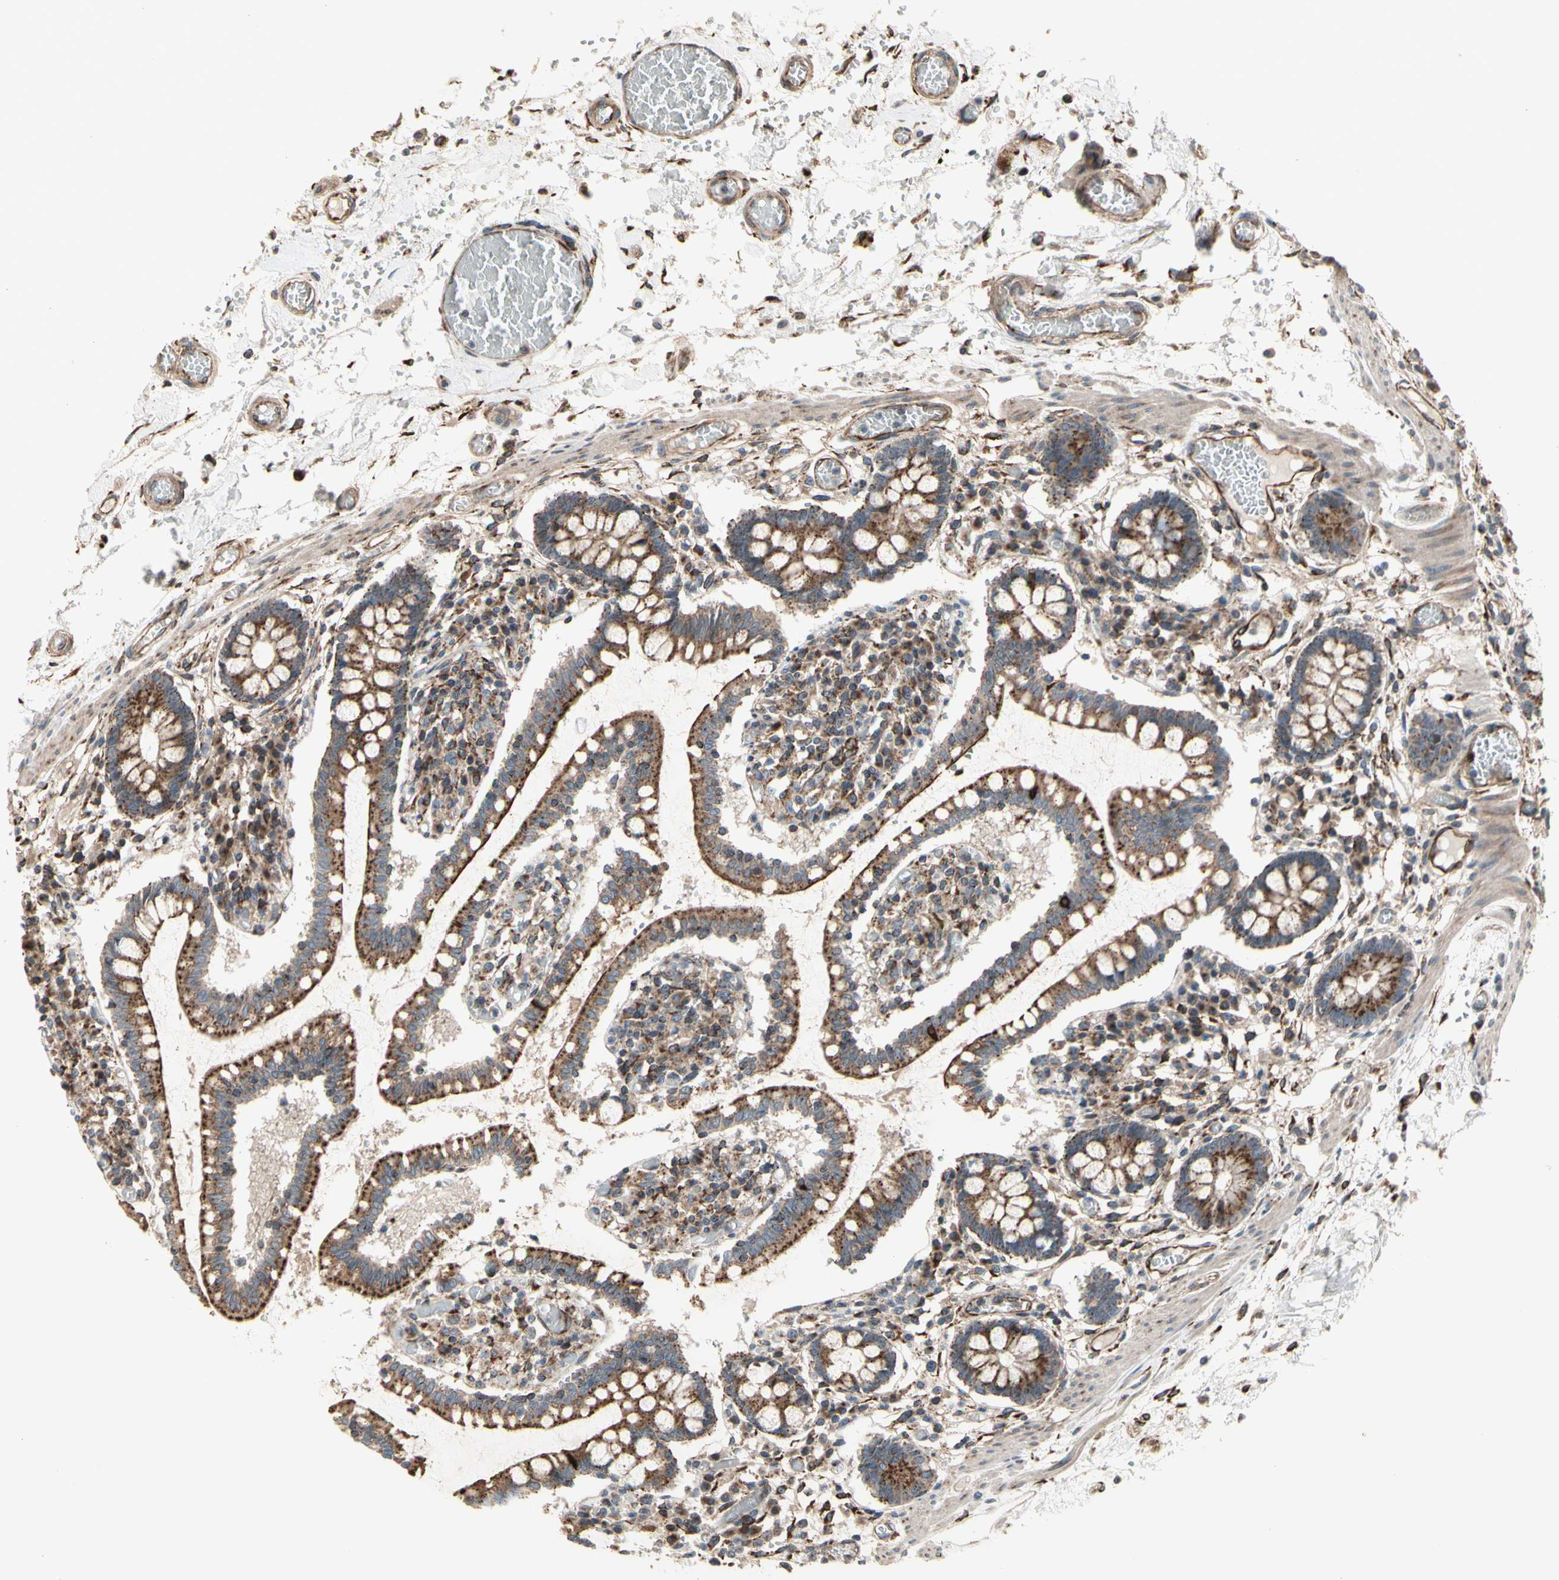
{"staining": {"intensity": "strong", "quantity": ">75%", "location": "cytoplasmic/membranous"}, "tissue": "small intestine", "cell_type": "Glandular cells", "image_type": "normal", "snomed": [{"axis": "morphology", "description": "Normal tissue, NOS"}, {"axis": "topography", "description": "Small intestine"}], "caption": "Immunohistochemistry of unremarkable human small intestine exhibits high levels of strong cytoplasmic/membranous positivity in approximately >75% of glandular cells.", "gene": "SLC39A9", "patient": {"sex": "female", "age": 61}}